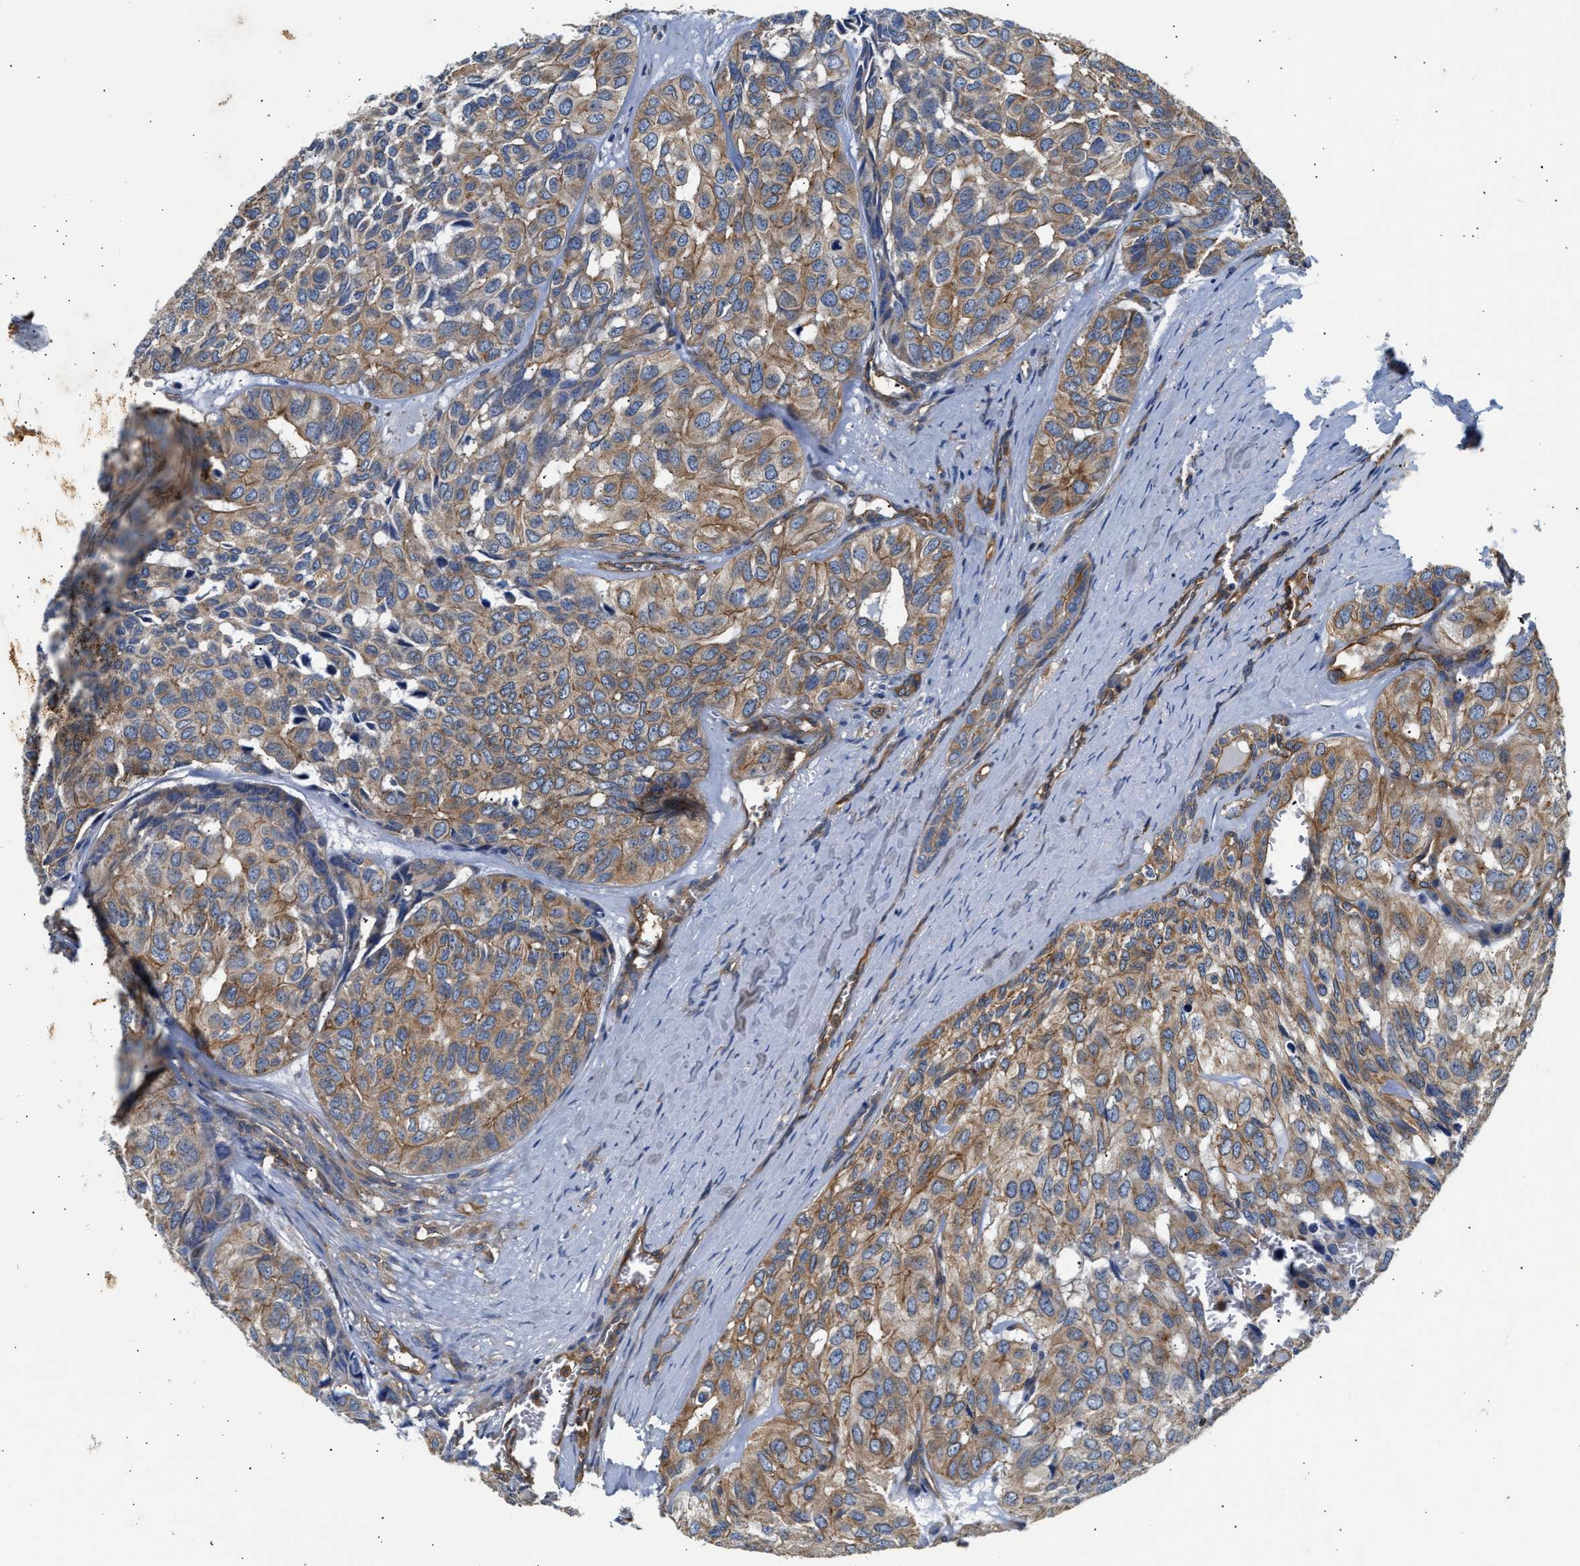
{"staining": {"intensity": "moderate", "quantity": ">75%", "location": "cytoplasmic/membranous"}, "tissue": "head and neck cancer", "cell_type": "Tumor cells", "image_type": "cancer", "snomed": [{"axis": "morphology", "description": "Adenocarcinoma, NOS"}, {"axis": "topography", "description": "Salivary gland, NOS"}, {"axis": "topography", "description": "Head-Neck"}], "caption": "A brown stain highlights moderate cytoplasmic/membranous positivity of a protein in head and neck cancer tumor cells. (Stains: DAB (3,3'-diaminobenzidine) in brown, nuclei in blue, Microscopy: brightfield microscopy at high magnification).", "gene": "SAMD9L", "patient": {"sex": "female", "age": 76}}